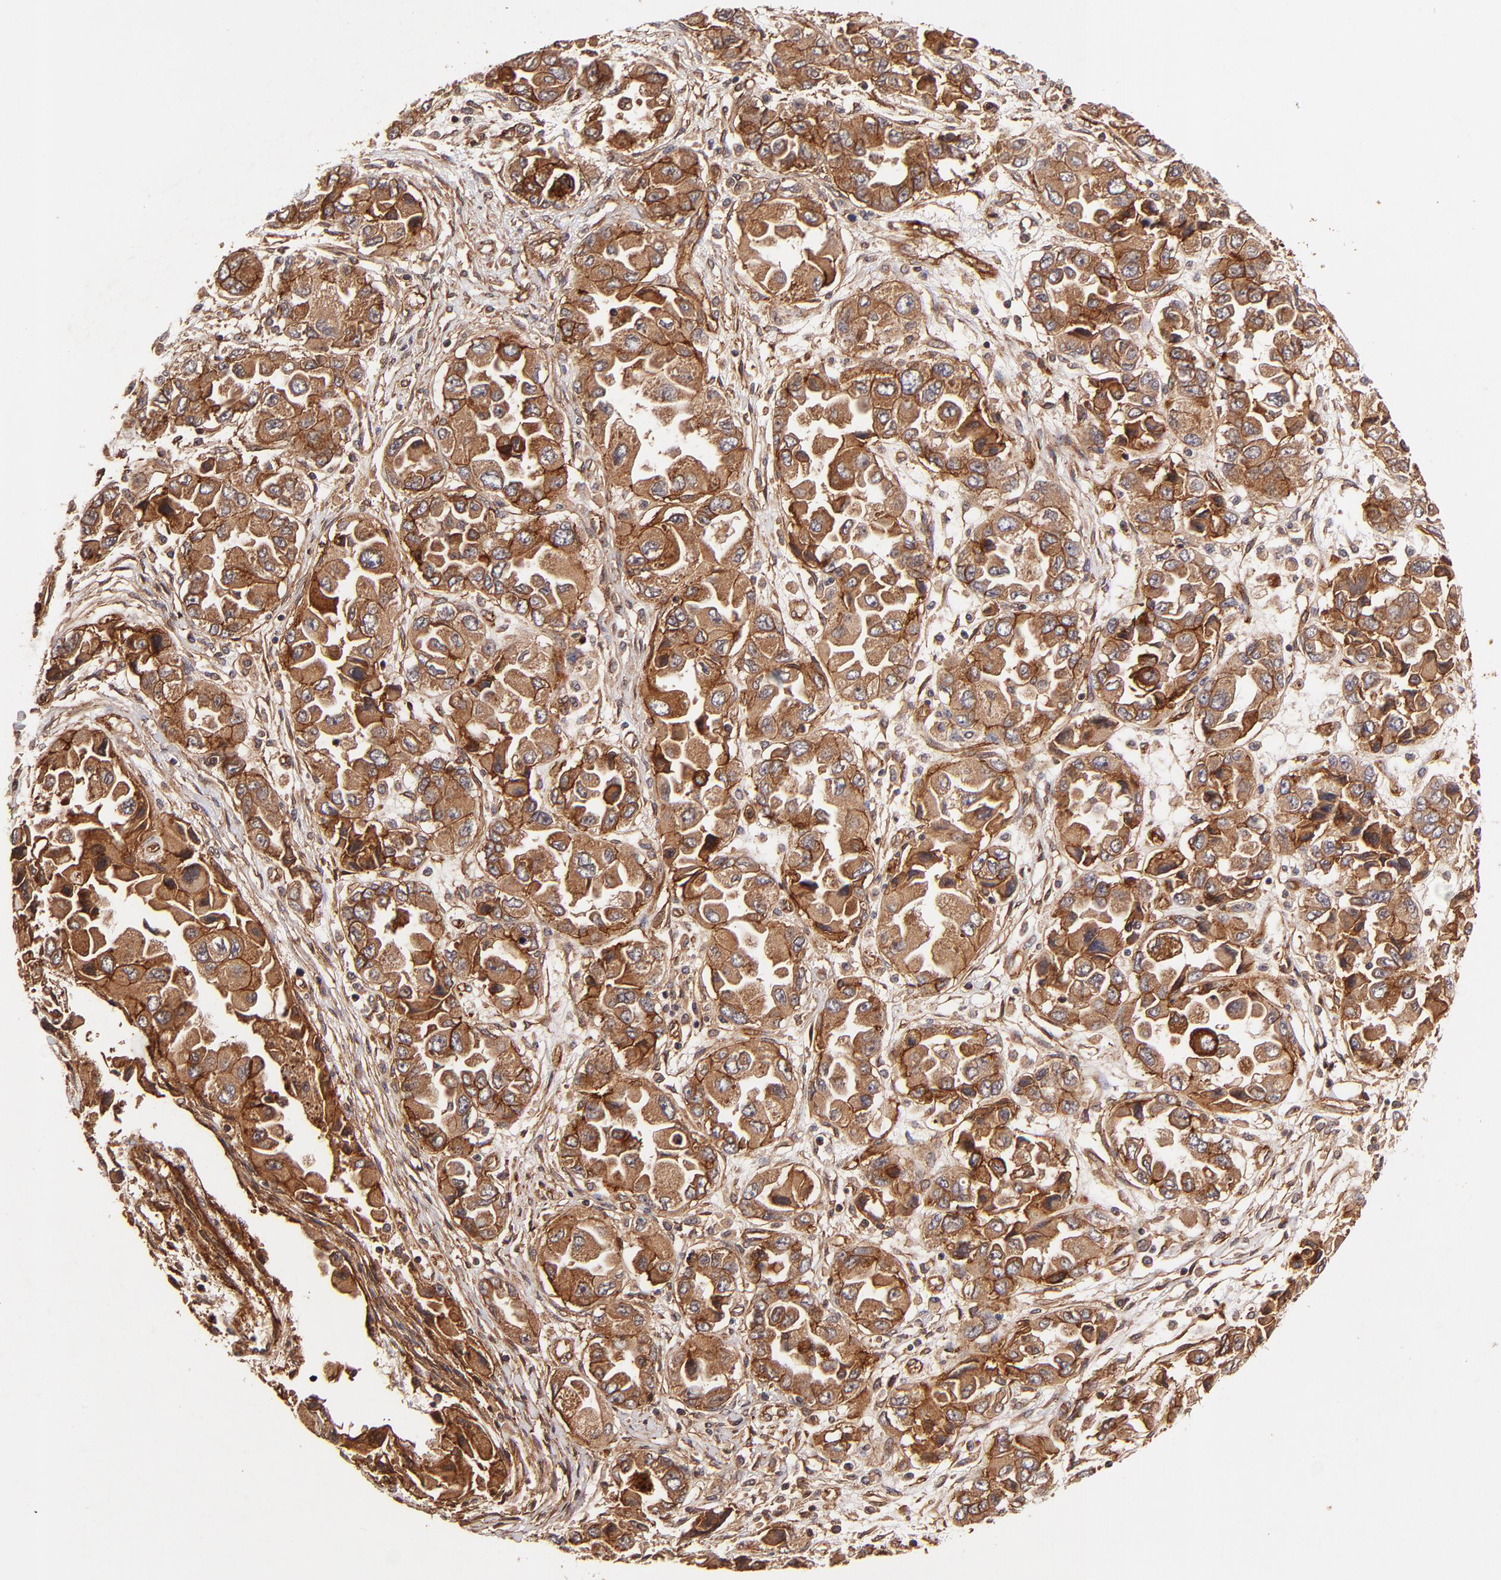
{"staining": {"intensity": "strong", "quantity": ">75%", "location": "cytoplasmic/membranous"}, "tissue": "ovarian cancer", "cell_type": "Tumor cells", "image_type": "cancer", "snomed": [{"axis": "morphology", "description": "Cystadenocarcinoma, serous, NOS"}, {"axis": "topography", "description": "Ovary"}], "caption": "A brown stain highlights strong cytoplasmic/membranous staining of a protein in human ovarian cancer tumor cells.", "gene": "ITGB1", "patient": {"sex": "female", "age": 84}}